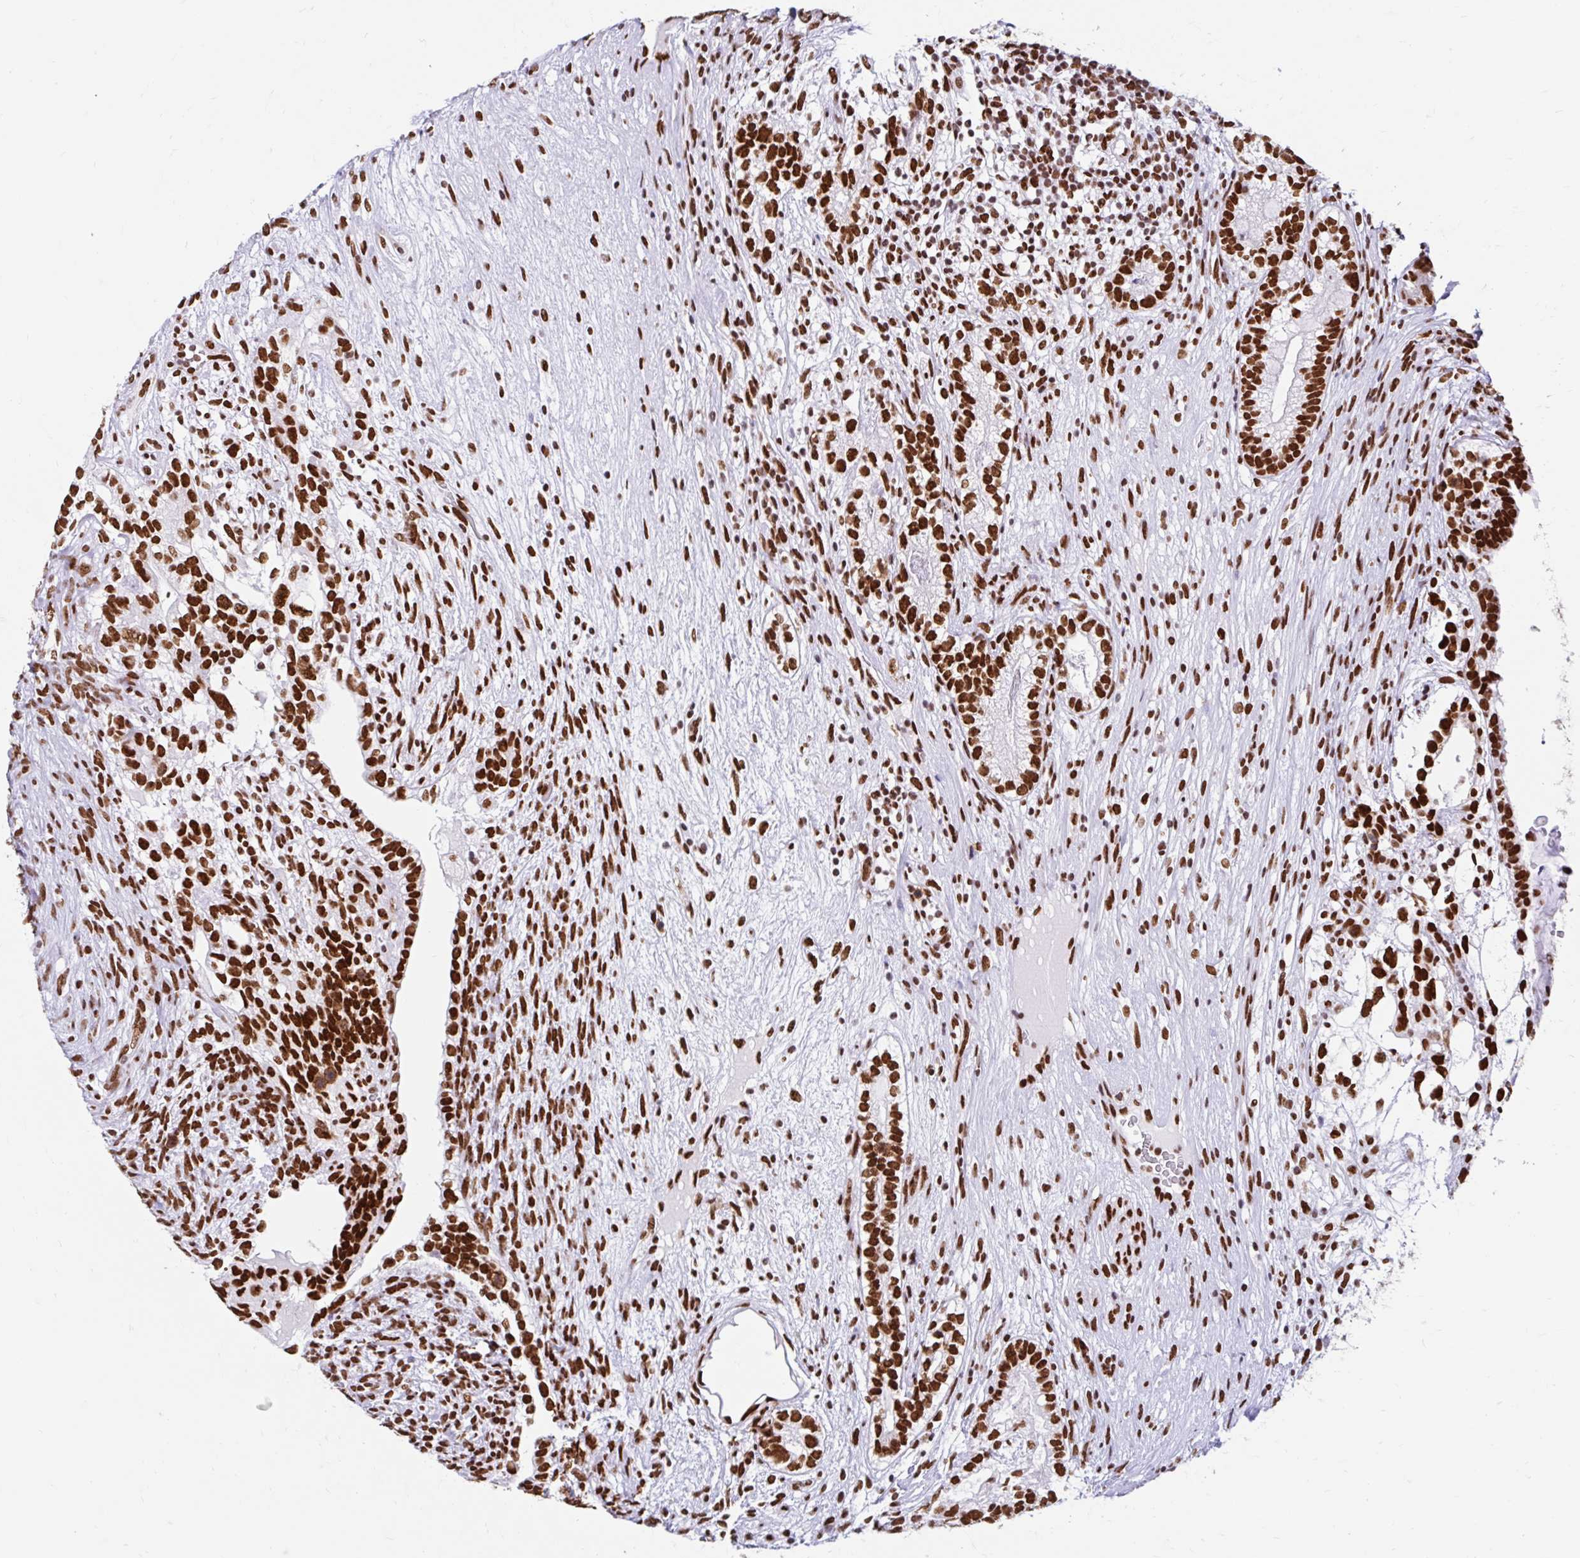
{"staining": {"intensity": "strong", "quantity": ">75%", "location": "nuclear"}, "tissue": "testis cancer", "cell_type": "Tumor cells", "image_type": "cancer", "snomed": [{"axis": "morphology", "description": "Seminoma, NOS"}, {"axis": "morphology", "description": "Carcinoma, Embryonal, NOS"}, {"axis": "topography", "description": "Testis"}], "caption": "A high-resolution histopathology image shows immunohistochemistry staining of seminoma (testis), which shows strong nuclear staining in about >75% of tumor cells.", "gene": "KHDRBS1", "patient": {"sex": "male", "age": 41}}